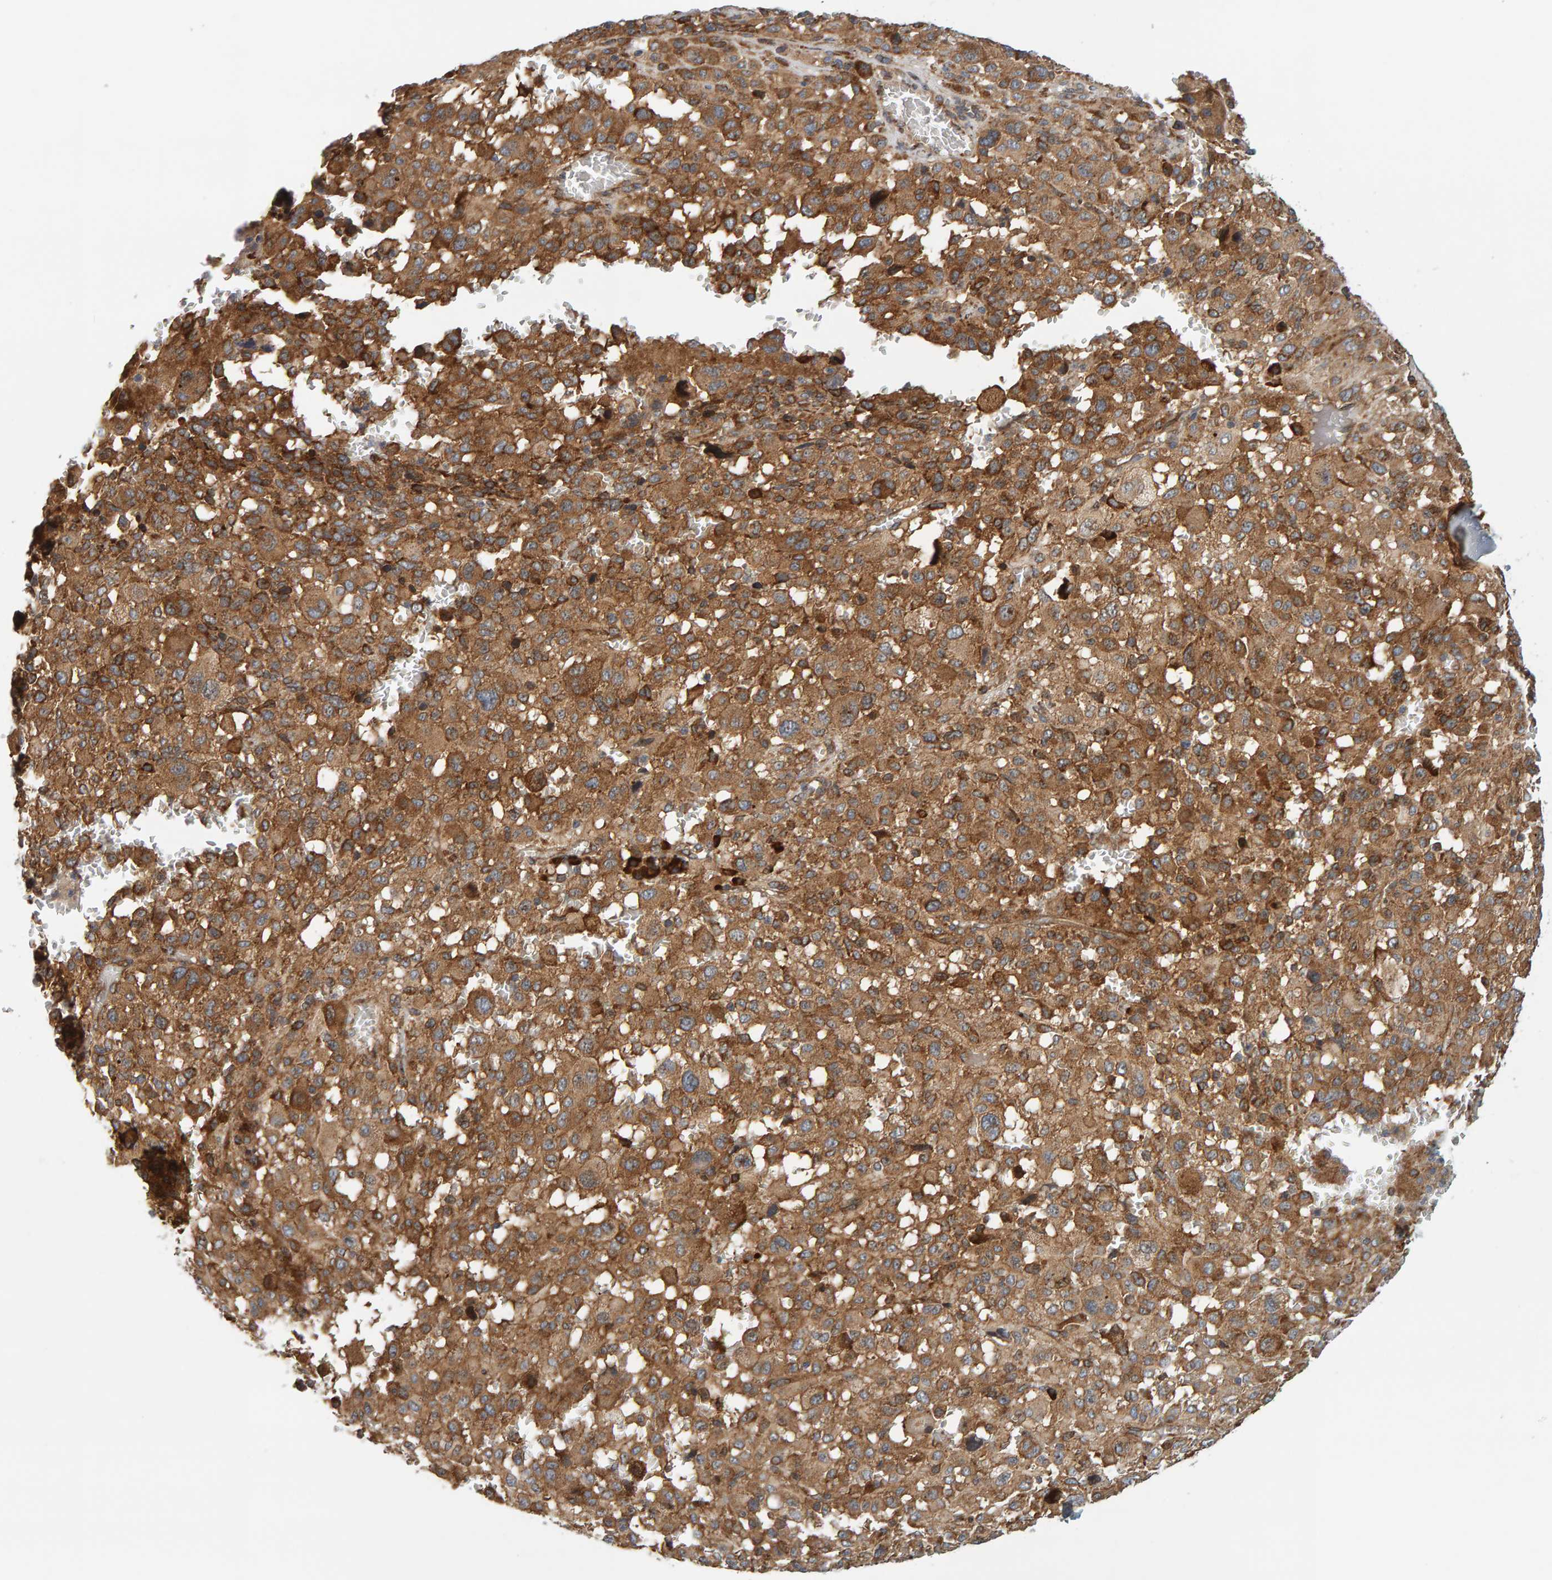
{"staining": {"intensity": "moderate", "quantity": ">75%", "location": "cytoplasmic/membranous"}, "tissue": "melanoma", "cell_type": "Tumor cells", "image_type": "cancer", "snomed": [{"axis": "morphology", "description": "Malignant melanoma, Metastatic site"}, {"axis": "topography", "description": "Skin"}], "caption": "About >75% of tumor cells in melanoma exhibit moderate cytoplasmic/membranous protein expression as visualized by brown immunohistochemical staining.", "gene": "BAIAP2", "patient": {"sex": "female", "age": 74}}